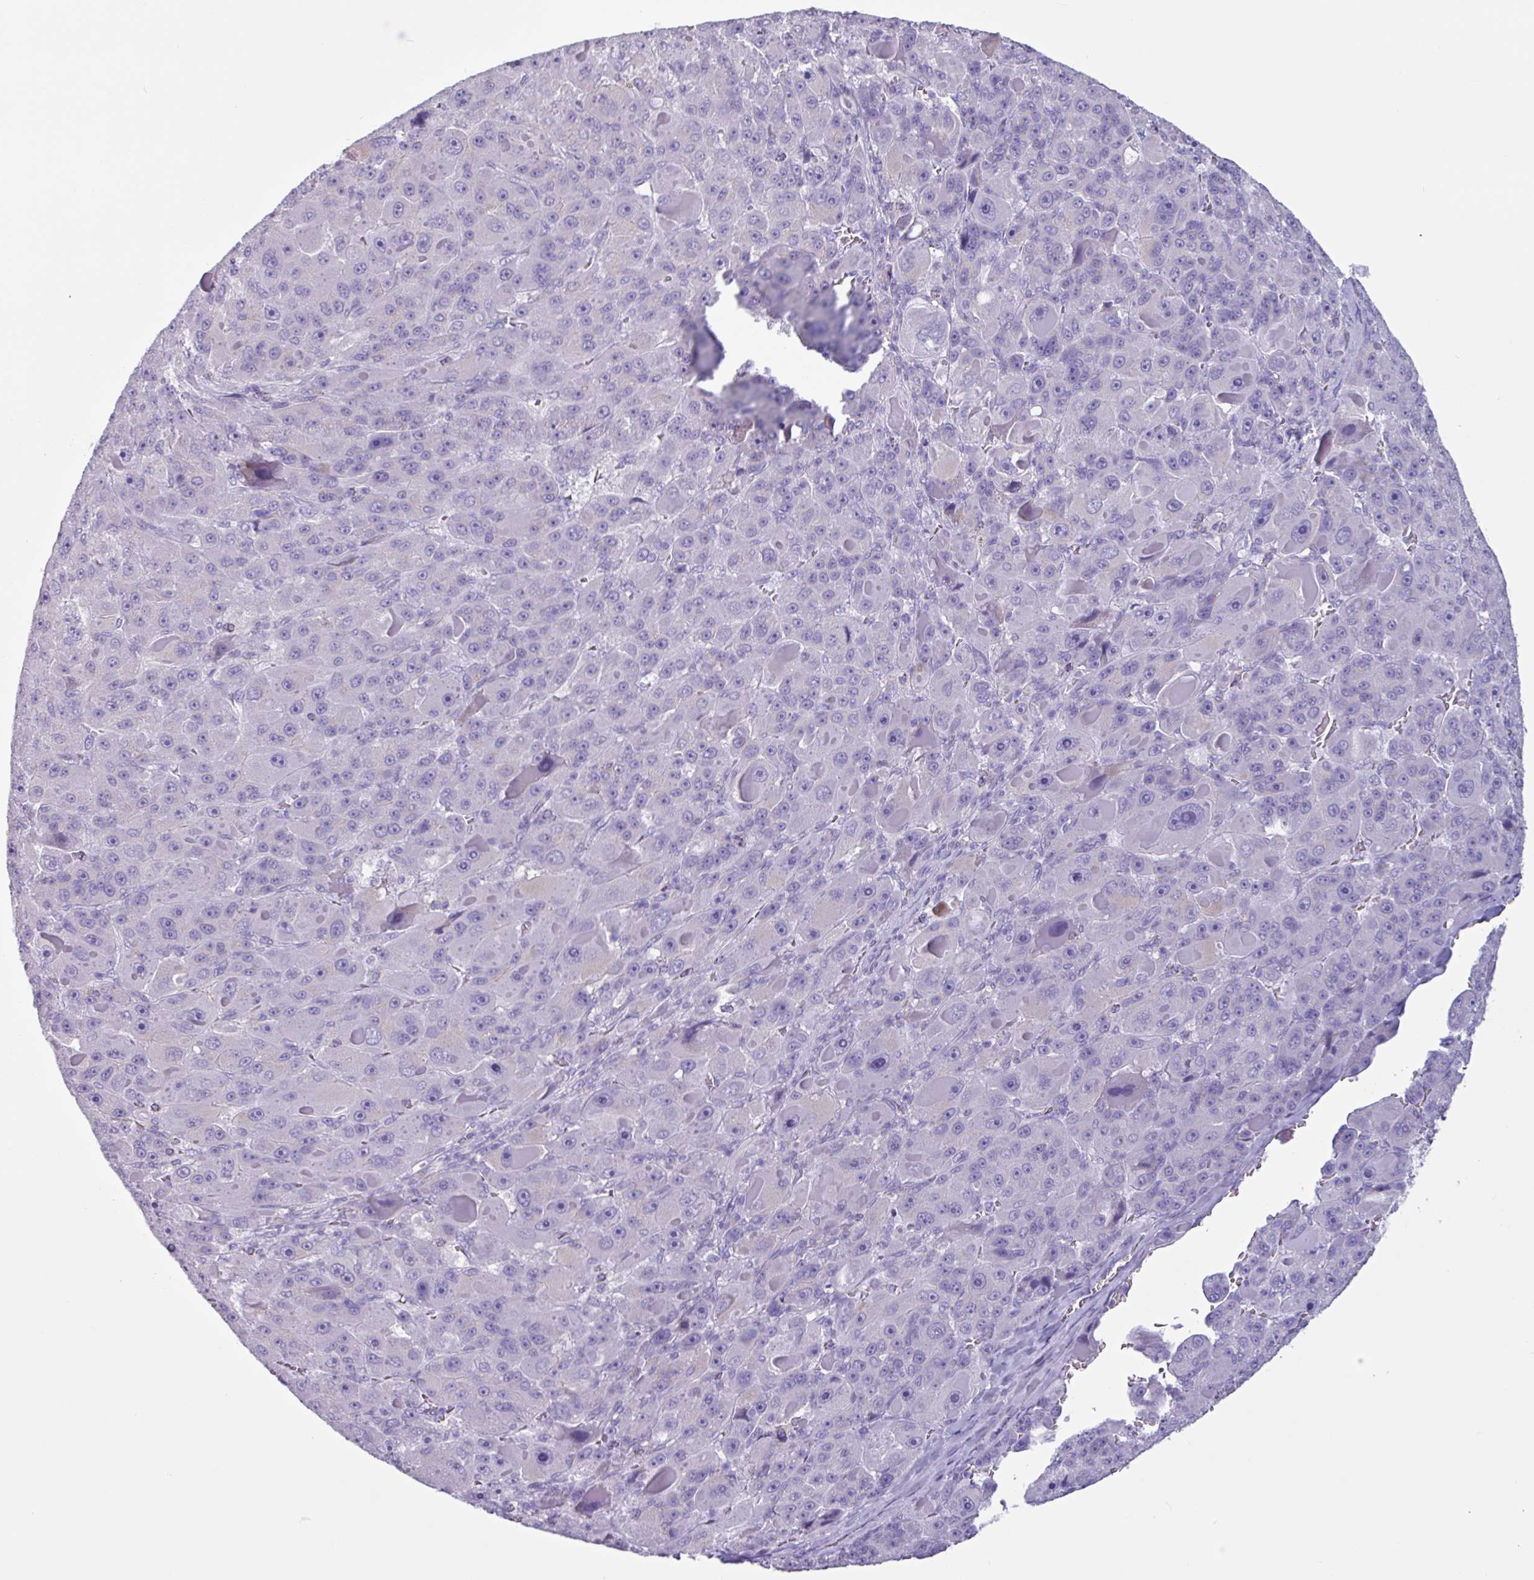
{"staining": {"intensity": "negative", "quantity": "none", "location": "none"}, "tissue": "liver cancer", "cell_type": "Tumor cells", "image_type": "cancer", "snomed": [{"axis": "morphology", "description": "Carcinoma, Hepatocellular, NOS"}, {"axis": "topography", "description": "Liver"}], "caption": "DAB immunohistochemical staining of human hepatocellular carcinoma (liver) reveals no significant positivity in tumor cells.", "gene": "ADGRE1", "patient": {"sex": "male", "age": 76}}